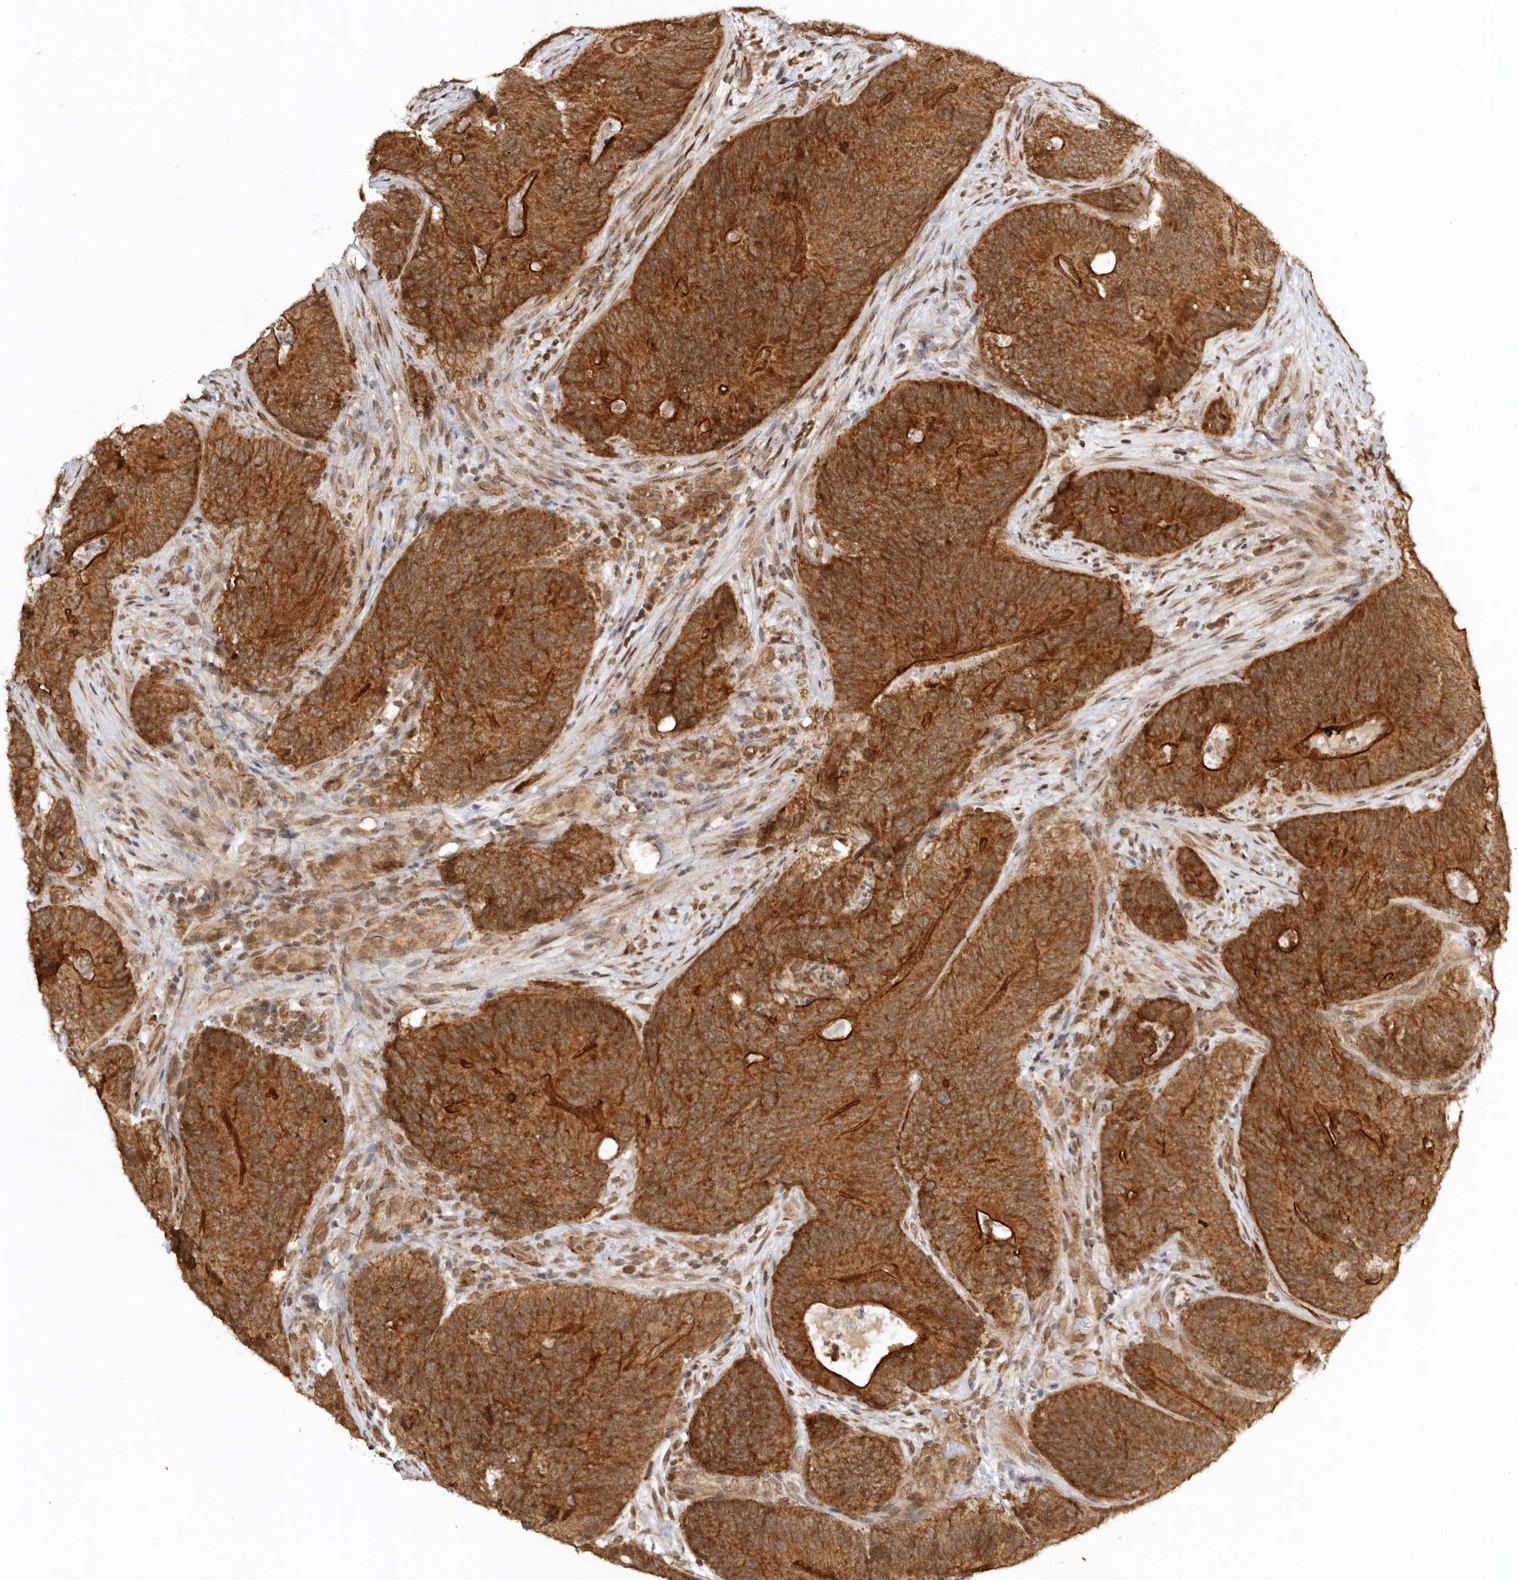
{"staining": {"intensity": "strong", "quantity": ">75%", "location": "cytoplasmic/membranous"}, "tissue": "colorectal cancer", "cell_type": "Tumor cells", "image_type": "cancer", "snomed": [{"axis": "morphology", "description": "Normal tissue, NOS"}, {"axis": "topography", "description": "Colon"}], "caption": "This micrograph exhibits immunohistochemistry (IHC) staining of human colorectal cancer, with high strong cytoplasmic/membranous staining in approximately >75% of tumor cells.", "gene": "TARS2", "patient": {"sex": "female", "age": 82}}